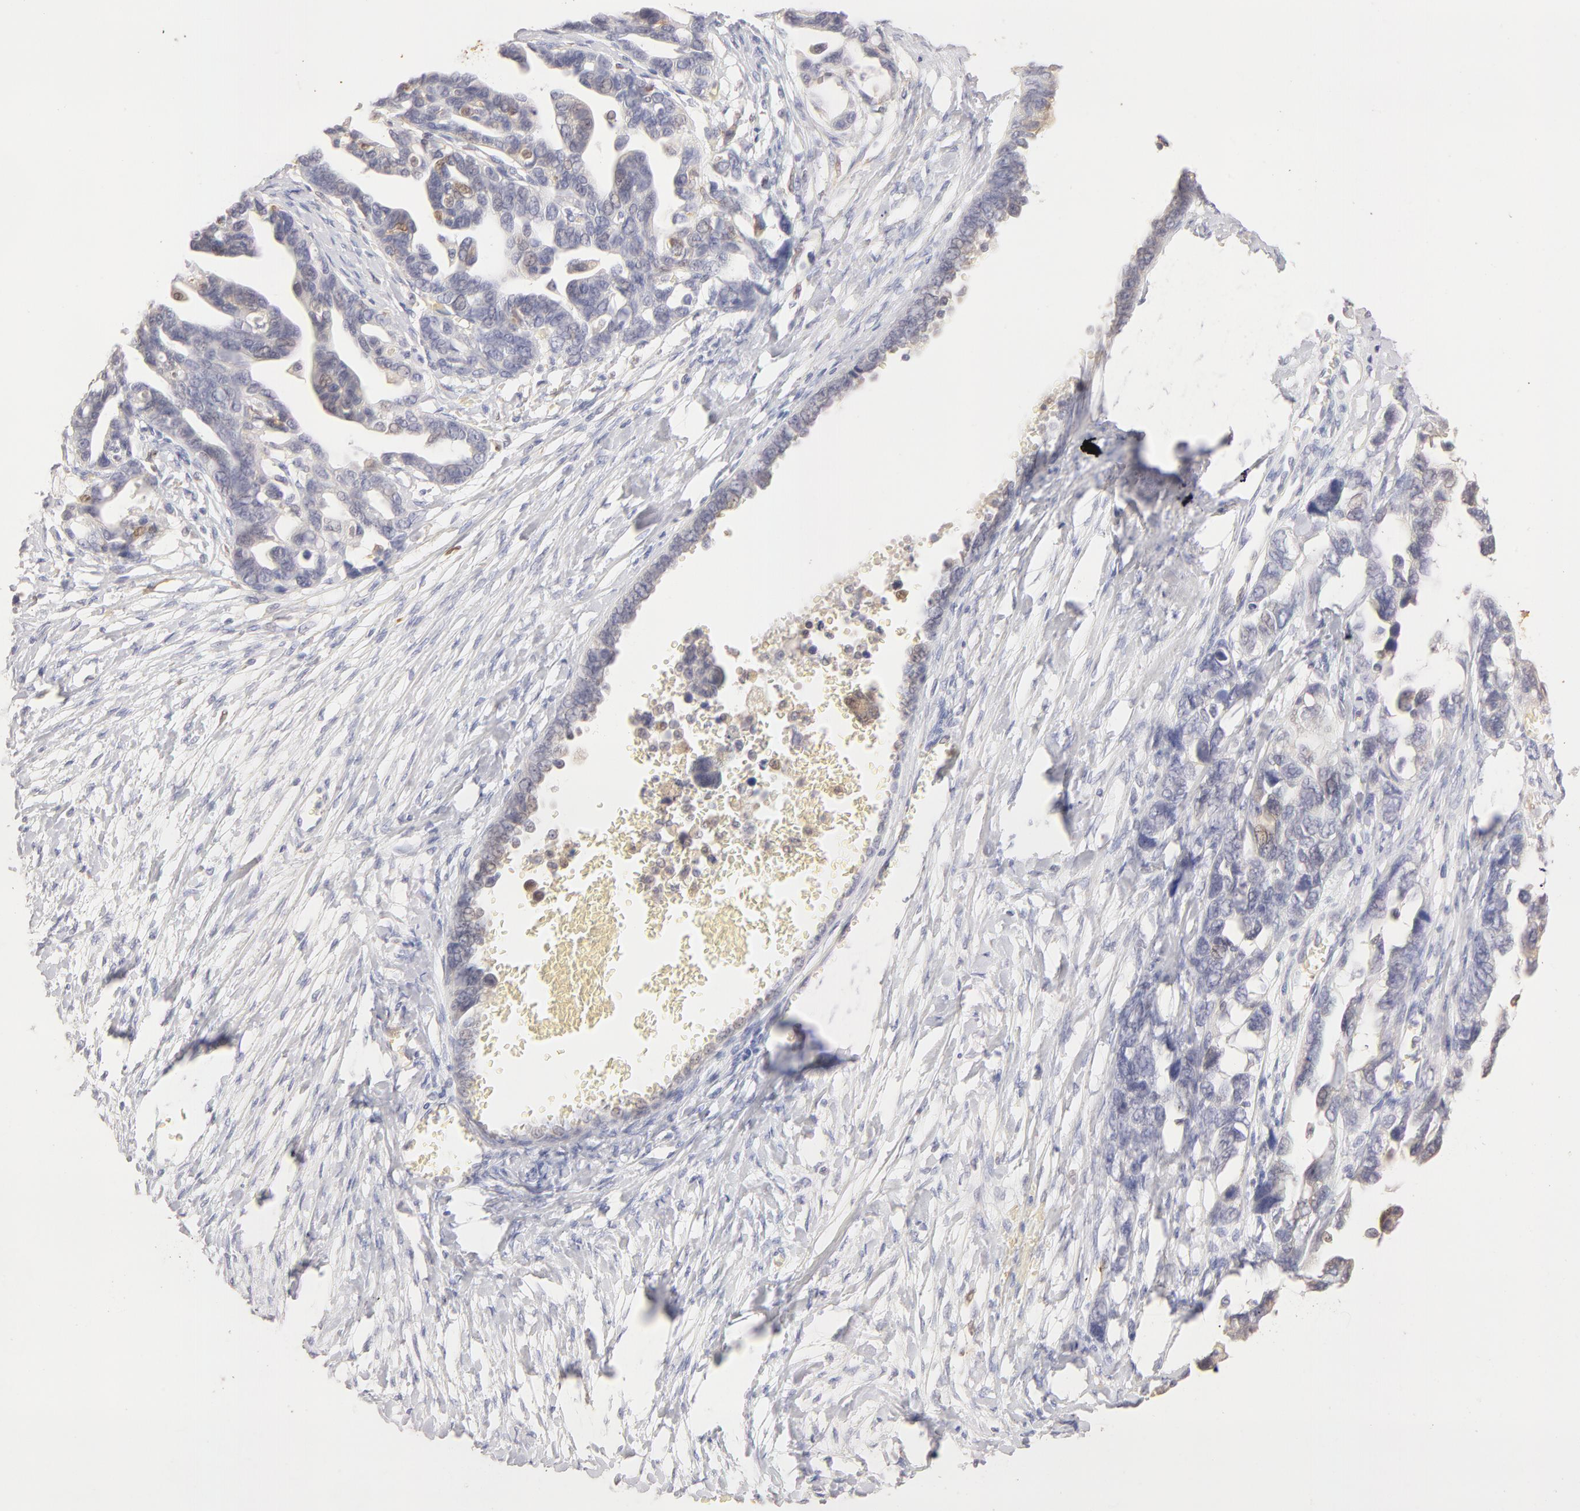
{"staining": {"intensity": "negative", "quantity": "none", "location": "none"}, "tissue": "ovarian cancer", "cell_type": "Tumor cells", "image_type": "cancer", "snomed": [{"axis": "morphology", "description": "Cystadenocarcinoma, serous, NOS"}, {"axis": "topography", "description": "Ovary"}], "caption": "Immunohistochemical staining of ovarian cancer (serous cystadenocarcinoma) reveals no significant expression in tumor cells. (DAB (3,3'-diaminobenzidine) IHC visualized using brightfield microscopy, high magnification).", "gene": "CA2", "patient": {"sex": "female", "age": 69}}